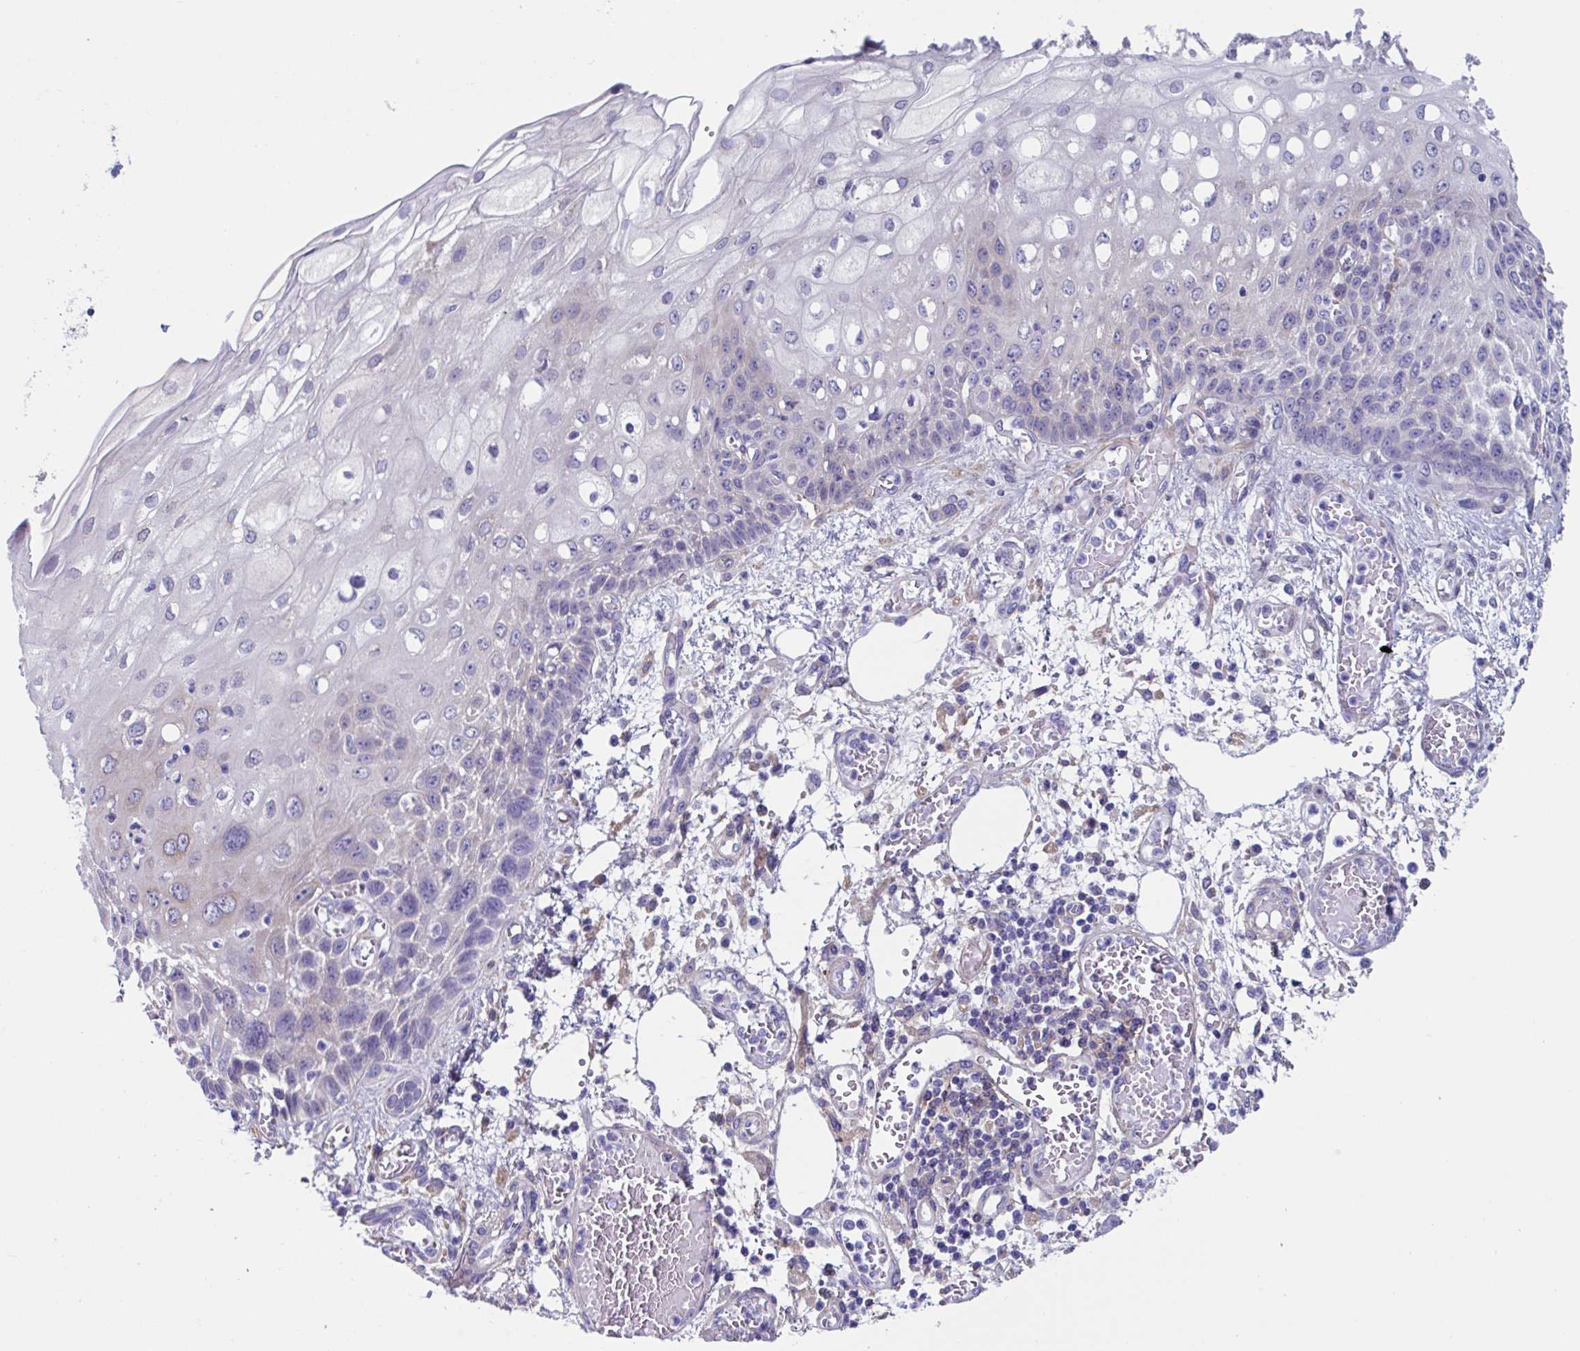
{"staining": {"intensity": "weak", "quantity": "<25%", "location": "cytoplasmic/membranous"}, "tissue": "esophagus", "cell_type": "Squamous epithelial cells", "image_type": "normal", "snomed": [{"axis": "morphology", "description": "Normal tissue, NOS"}, {"axis": "morphology", "description": "Adenocarcinoma, NOS"}, {"axis": "topography", "description": "Esophagus"}], "caption": "High power microscopy image of an immunohistochemistry (IHC) photomicrograph of normal esophagus, revealing no significant staining in squamous epithelial cells. The staining is performed using DAB (3,3'-diaminobenzidine) brown chromogen with nuclei counter-stained in using hematoxylin.", "gene": "LPIN3", "patient": {"sex": "male", "age": 81}}